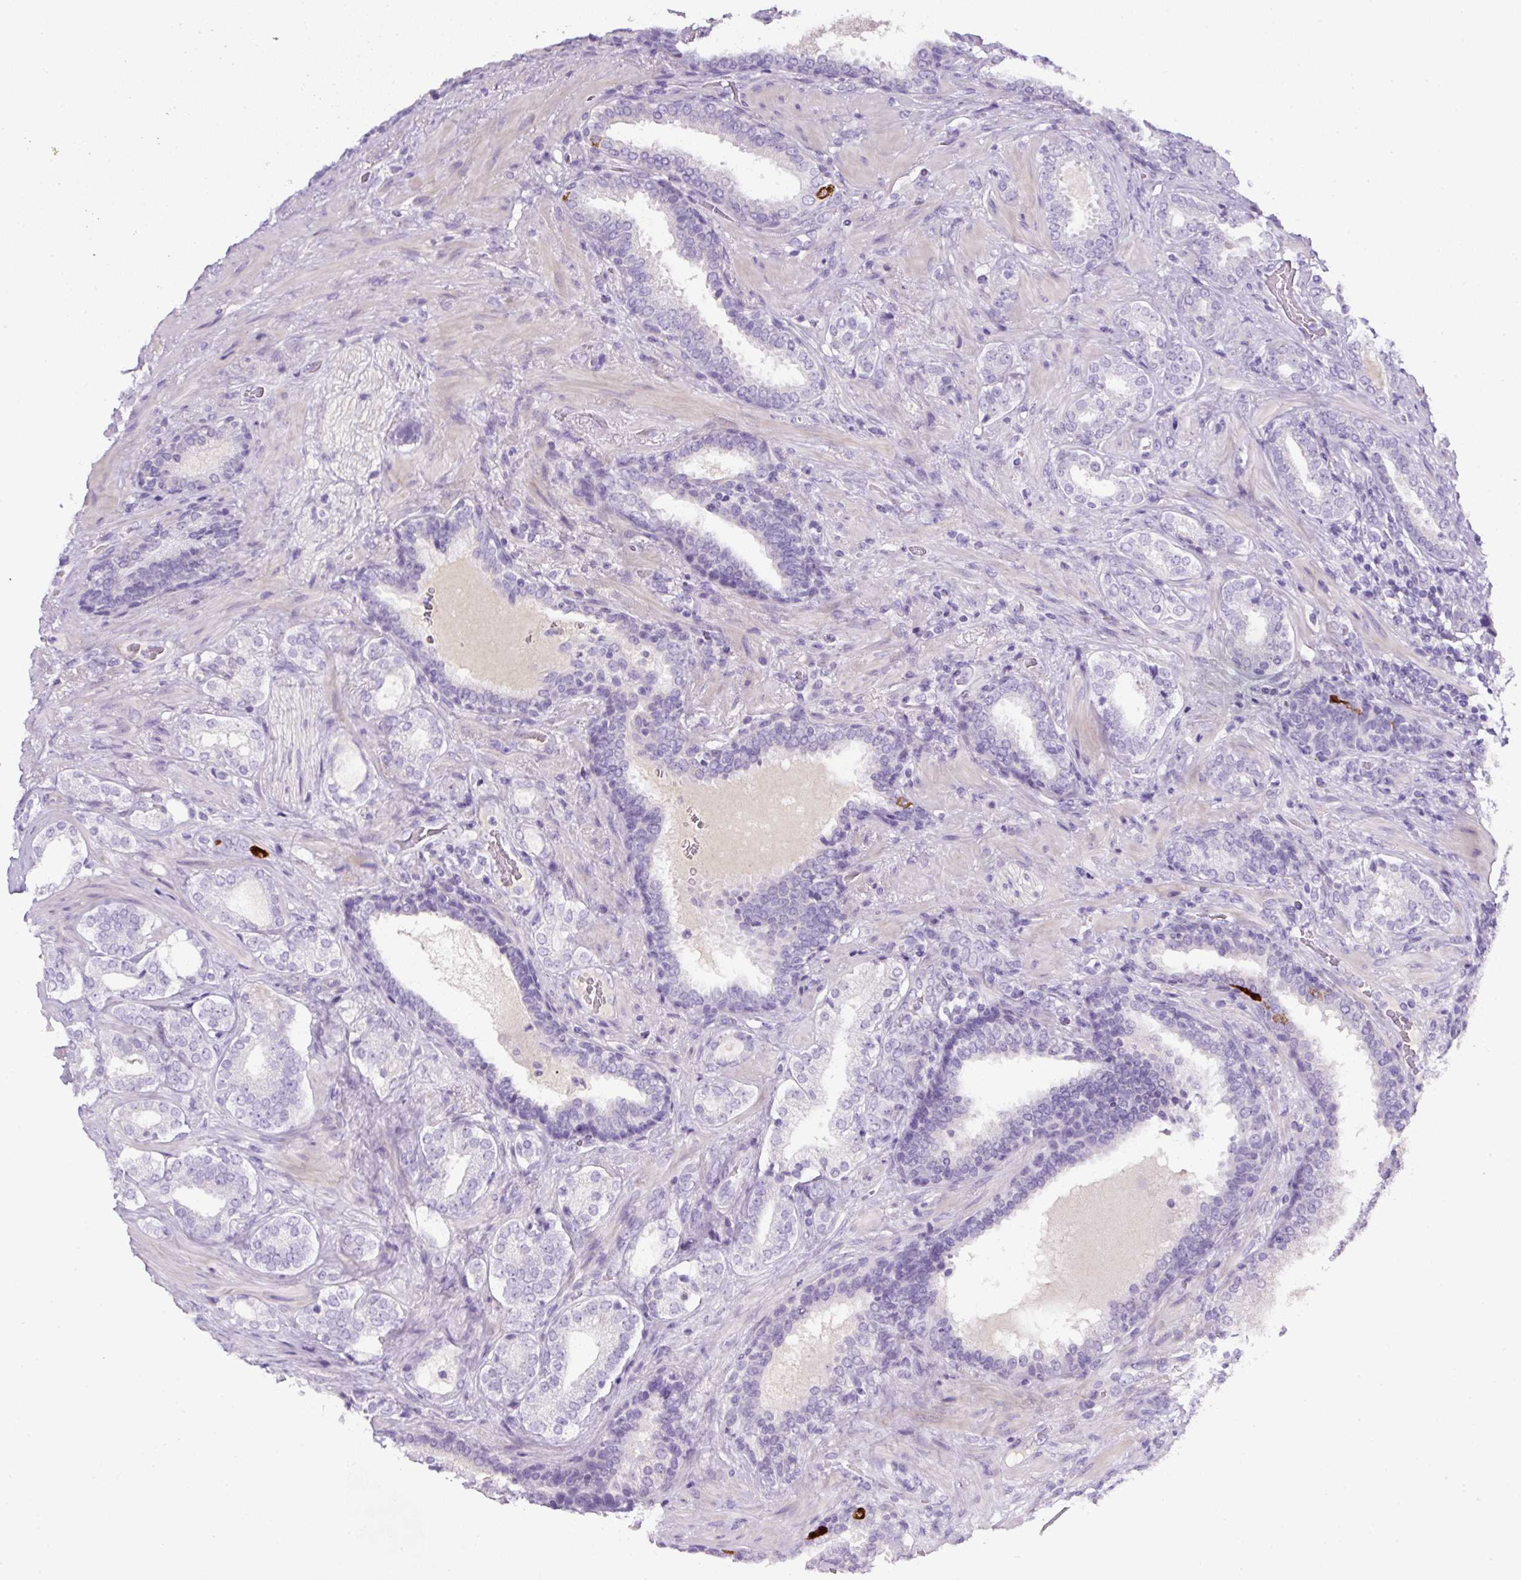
{"staining": {"intensity": "negative", "quantity": "none", "location": "none"}, "tissue": "prostate cancer", "cell_type": "Tumor cells", "image_type": "cancer", "snomed": [{"axis": "morphology", "description": "Adenocarcinoma, High grade"}, {"axis": "topography", "description": "Prostate"}], "caption": "Immunohistochemistry histopathology image of neoplastic tissue: human prostate high-grade adenocarcinoma stained with DAB (3,3'-diaminobenzidine) displays no significant protein positivity in tumor cells.", "gene": "OR14A2", "patient": {"sex": "male", "age": 65}}